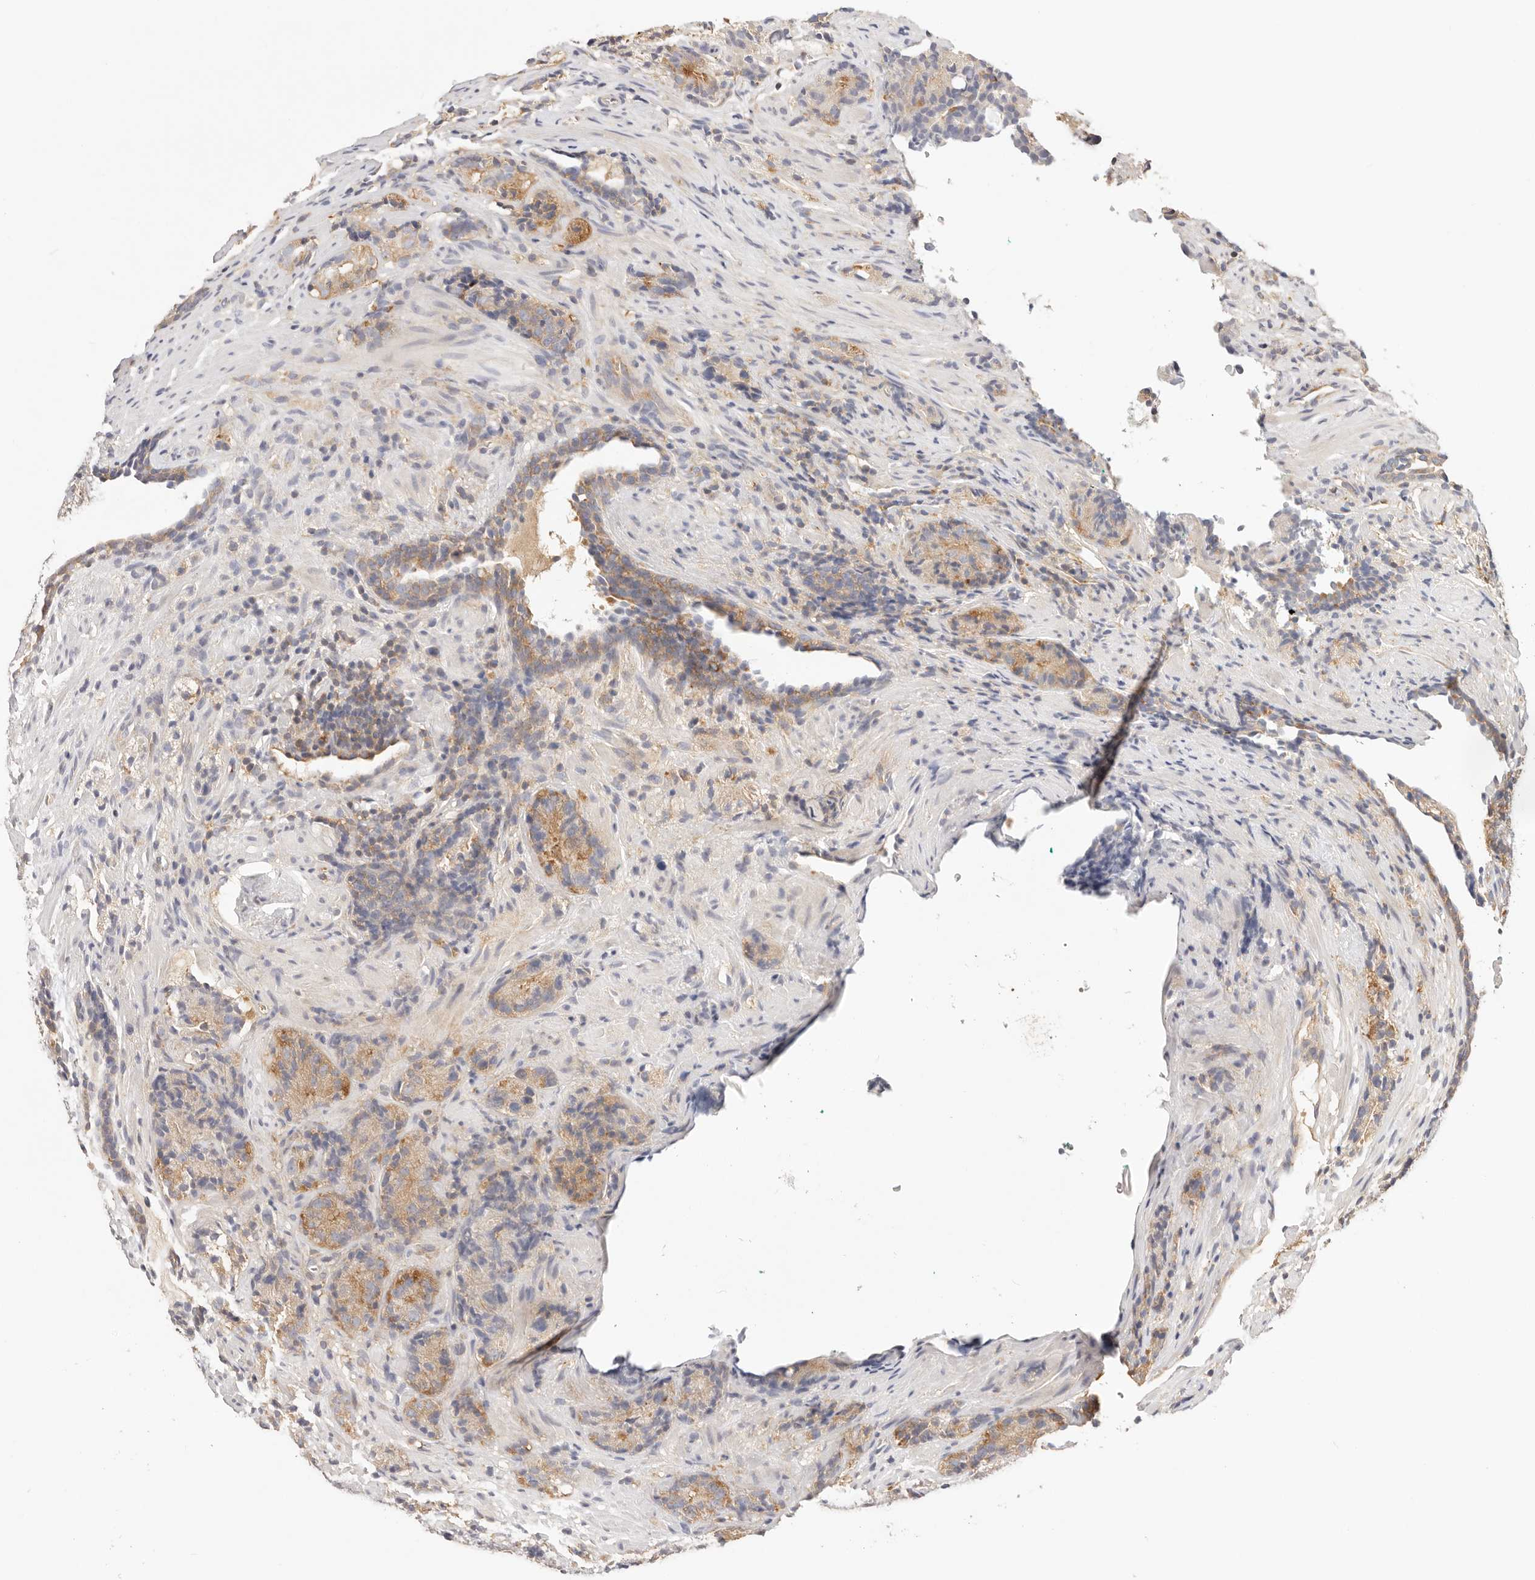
{"staining": {"intensity": "moderate", "quantity": ">75%", "location": "cytoplasmic/membranous"}, "tissue": "prostate cancer", "cell_type": "Tumor cells", "image_type": "cancer", "snomed": [{"axis": "morphology", "description": "Adenocarcinoma, High grade"}, {"axis": "topography", "description": "Prostate"}], "caption": "Immunohistochemical staining of human prostate high-grade adenocarcinoma reveals medium levels of moderate cytoplasmic/membranous expression in approximately >75% of tumor cells.", "gene": "KCMF1", "patient": {"sex": "male", "age": 56}}